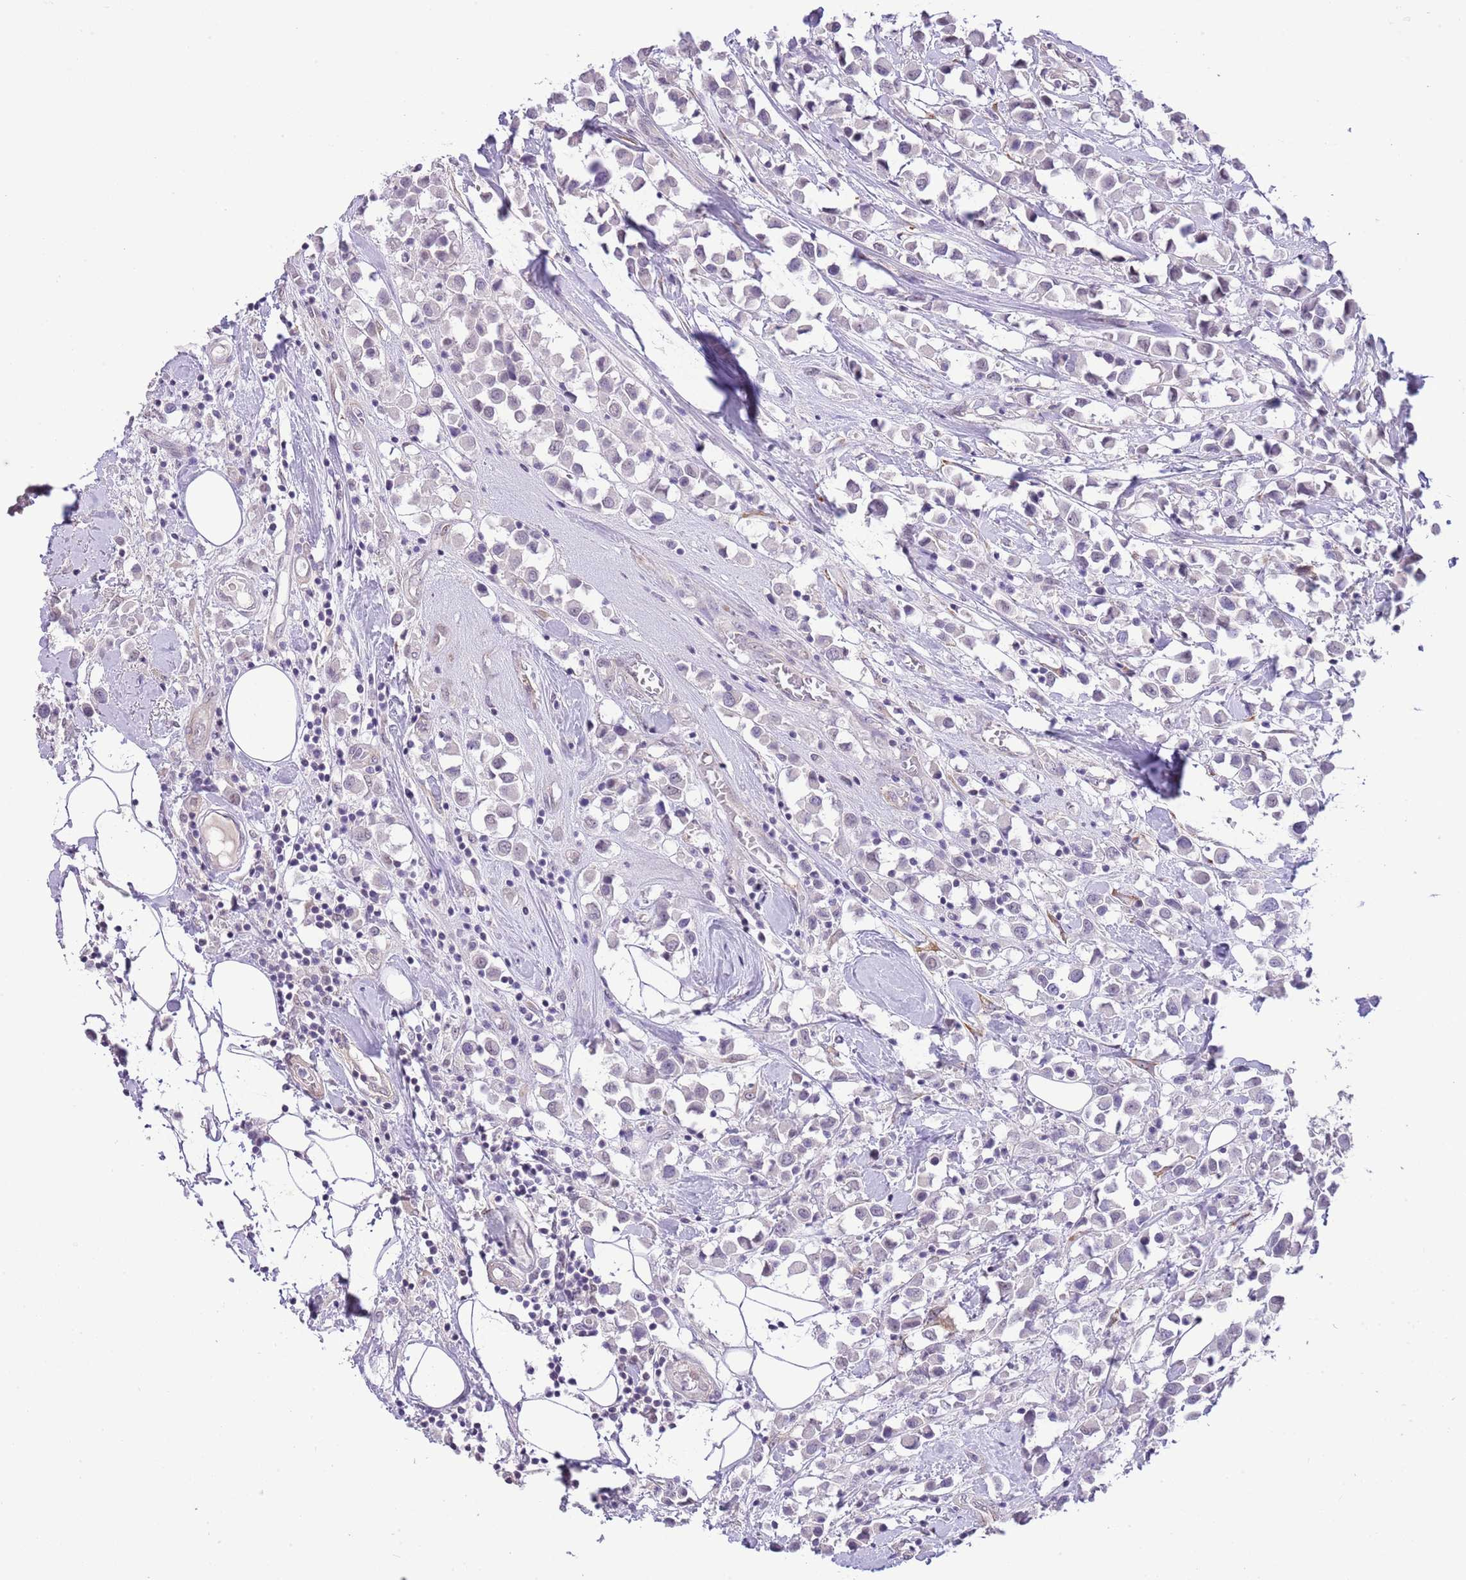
{"staining": {"intensity": "negative", "quantity": "none", "location": "none"}, "tissue": "breast cancer", "cell_type": "Tumor cells", "image_type": "cancer", "snomed": [{"axis": "morphology", "description": "Duct carcinoma"}, {"axis": "topography", "description": "Breast"}], "caption": "The histopathology image demonstrates no staining of tumor cells in breast intraductal carcinoma. Brightfield microscopy of immunohistochemistry stained with DAB (3,3'-diaminobenzidine) (brown) and hematoxylin (blue), captured at high magnification.", "gene": "MIDN", "patient": {"sex": "female", "age": 61}}